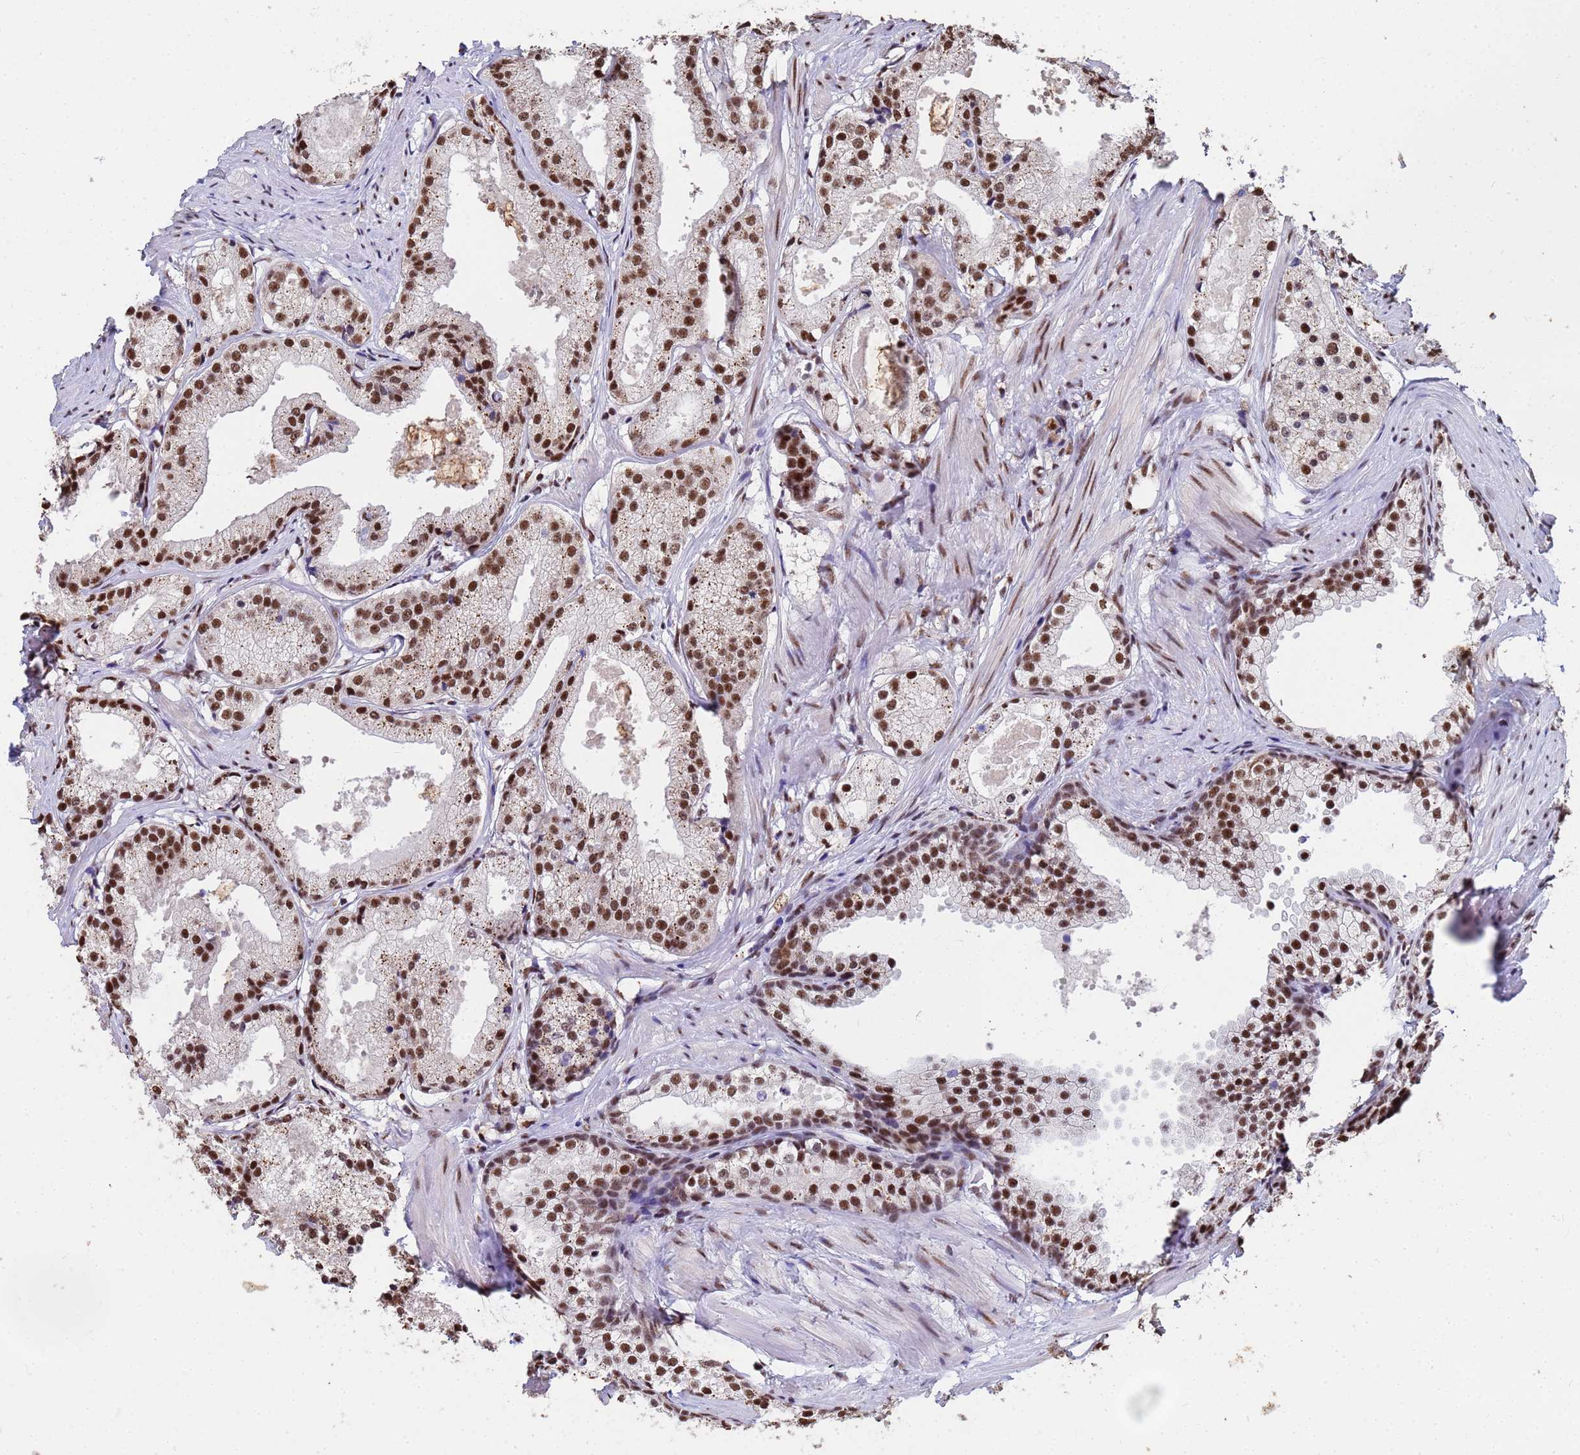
{"staining": {"intensity": "moderate", "quantity": ">75%", "location": "nuclear"}, "tissue": "prostate cancer", "cell_type": "Tumor cells", "image_type": "cancer", "snomed": [{"axis": "morphology", "description": "Adenocarcinoma, Low grade"}, {"axis": "topography", "description": "Prostate"}], "caption": "Brown immunohistochemical staining in prostate low-grade adenocarcinoma demonstrates moderate nuclear staining in about >75% of tumor cells.", "gene": "SF3B2", "patient": {"sex": "male", "age": 57}}